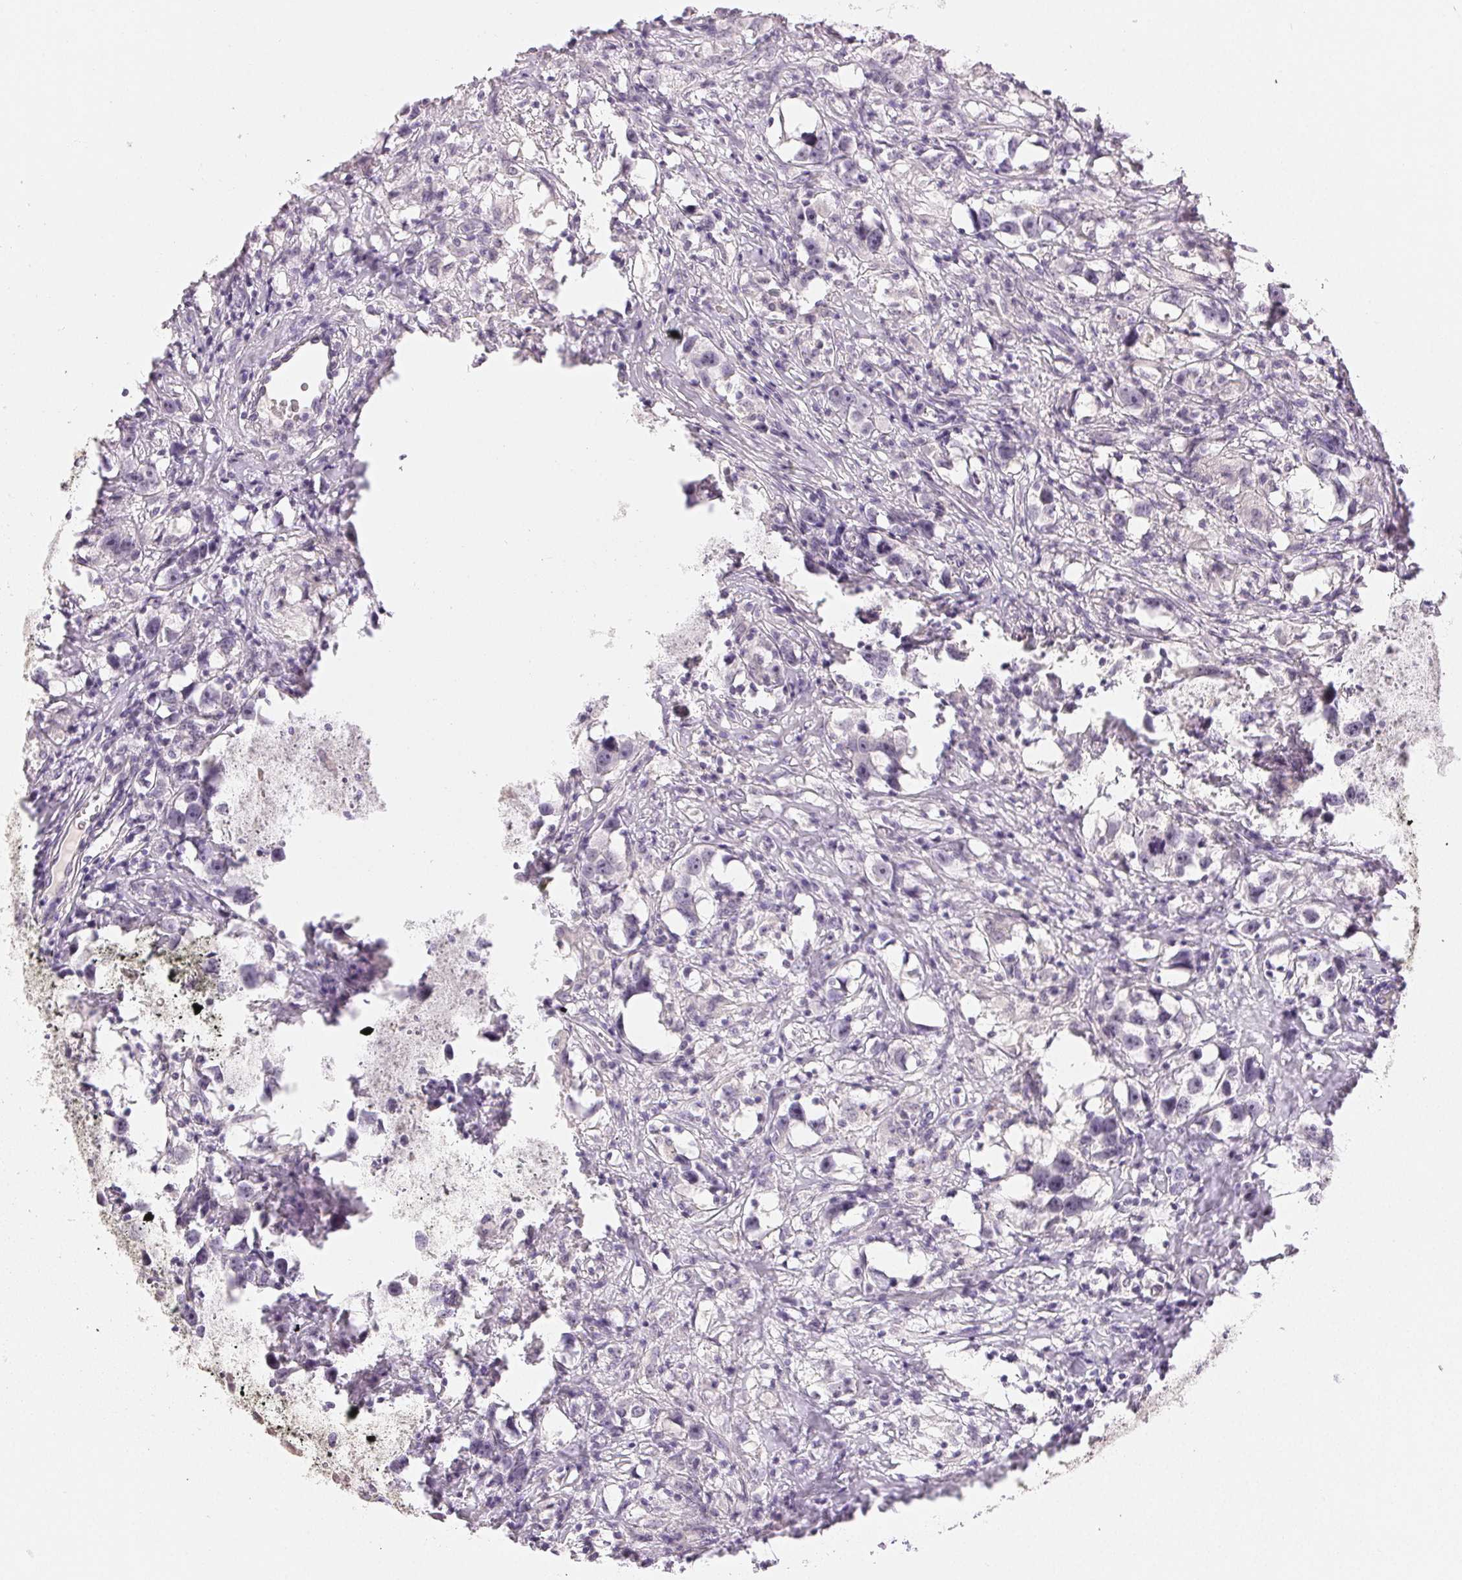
{"staining": {"intensity": "negative", "quantity": "none", "location": "none"}, "tissue": "testis cancer", "cell_type": "Tumor cells", "image_type": "cancer", "snomed": [{"axis": "morphology", "description": "Seminoma, NOS"}, {"axis": "topography", "description": "Testis"}], "caption": "Micrograph shows no significant protein positivity in tumor cells of seminoma (testis).", "gene": "MAP1LC3A", "patient": {"sex": "male", "age": 49}}